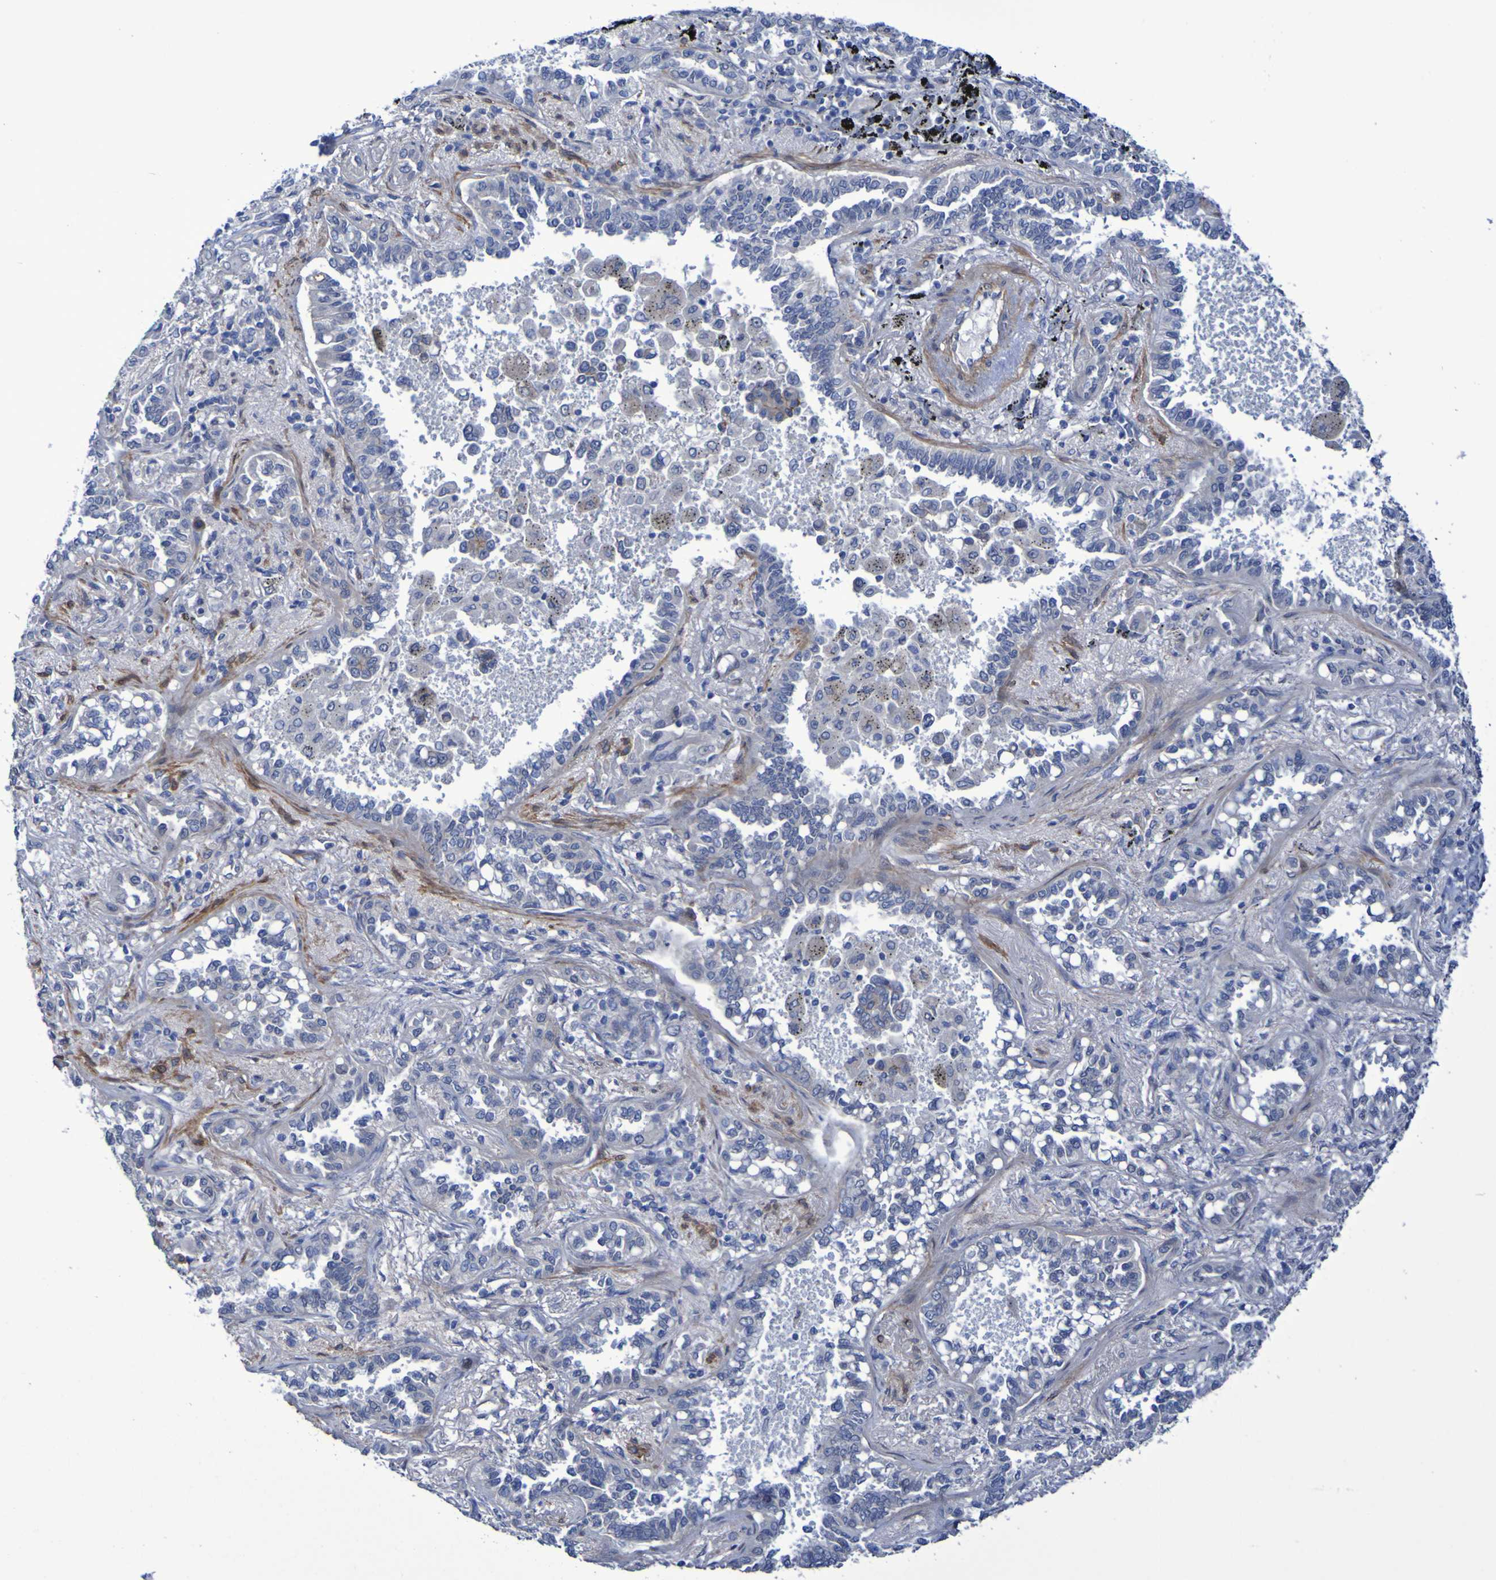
{"staining": {"intensity": "negative", "quantity": "none", "location": "none"}, "tissue": "lung cancer", "cell_type": "Tumor cells", "image_type": "cancer", "snomed": [{"axis": "morphology", "description": "Normal tissue, NOS"}, {"axis": "morphology", "description": "Adenocarcinoma, NOS"}, {"axis": "topography", "description": "Lung"}], "caption": "DAB (3,3'-diaminobenzidine) immunohistochemical staining of human lung cancer (adenocarcinoma) demonstrates no significant staining in tumor cells.", "gene": "LPP", "patient": {"sex": "male", "age": 59}}